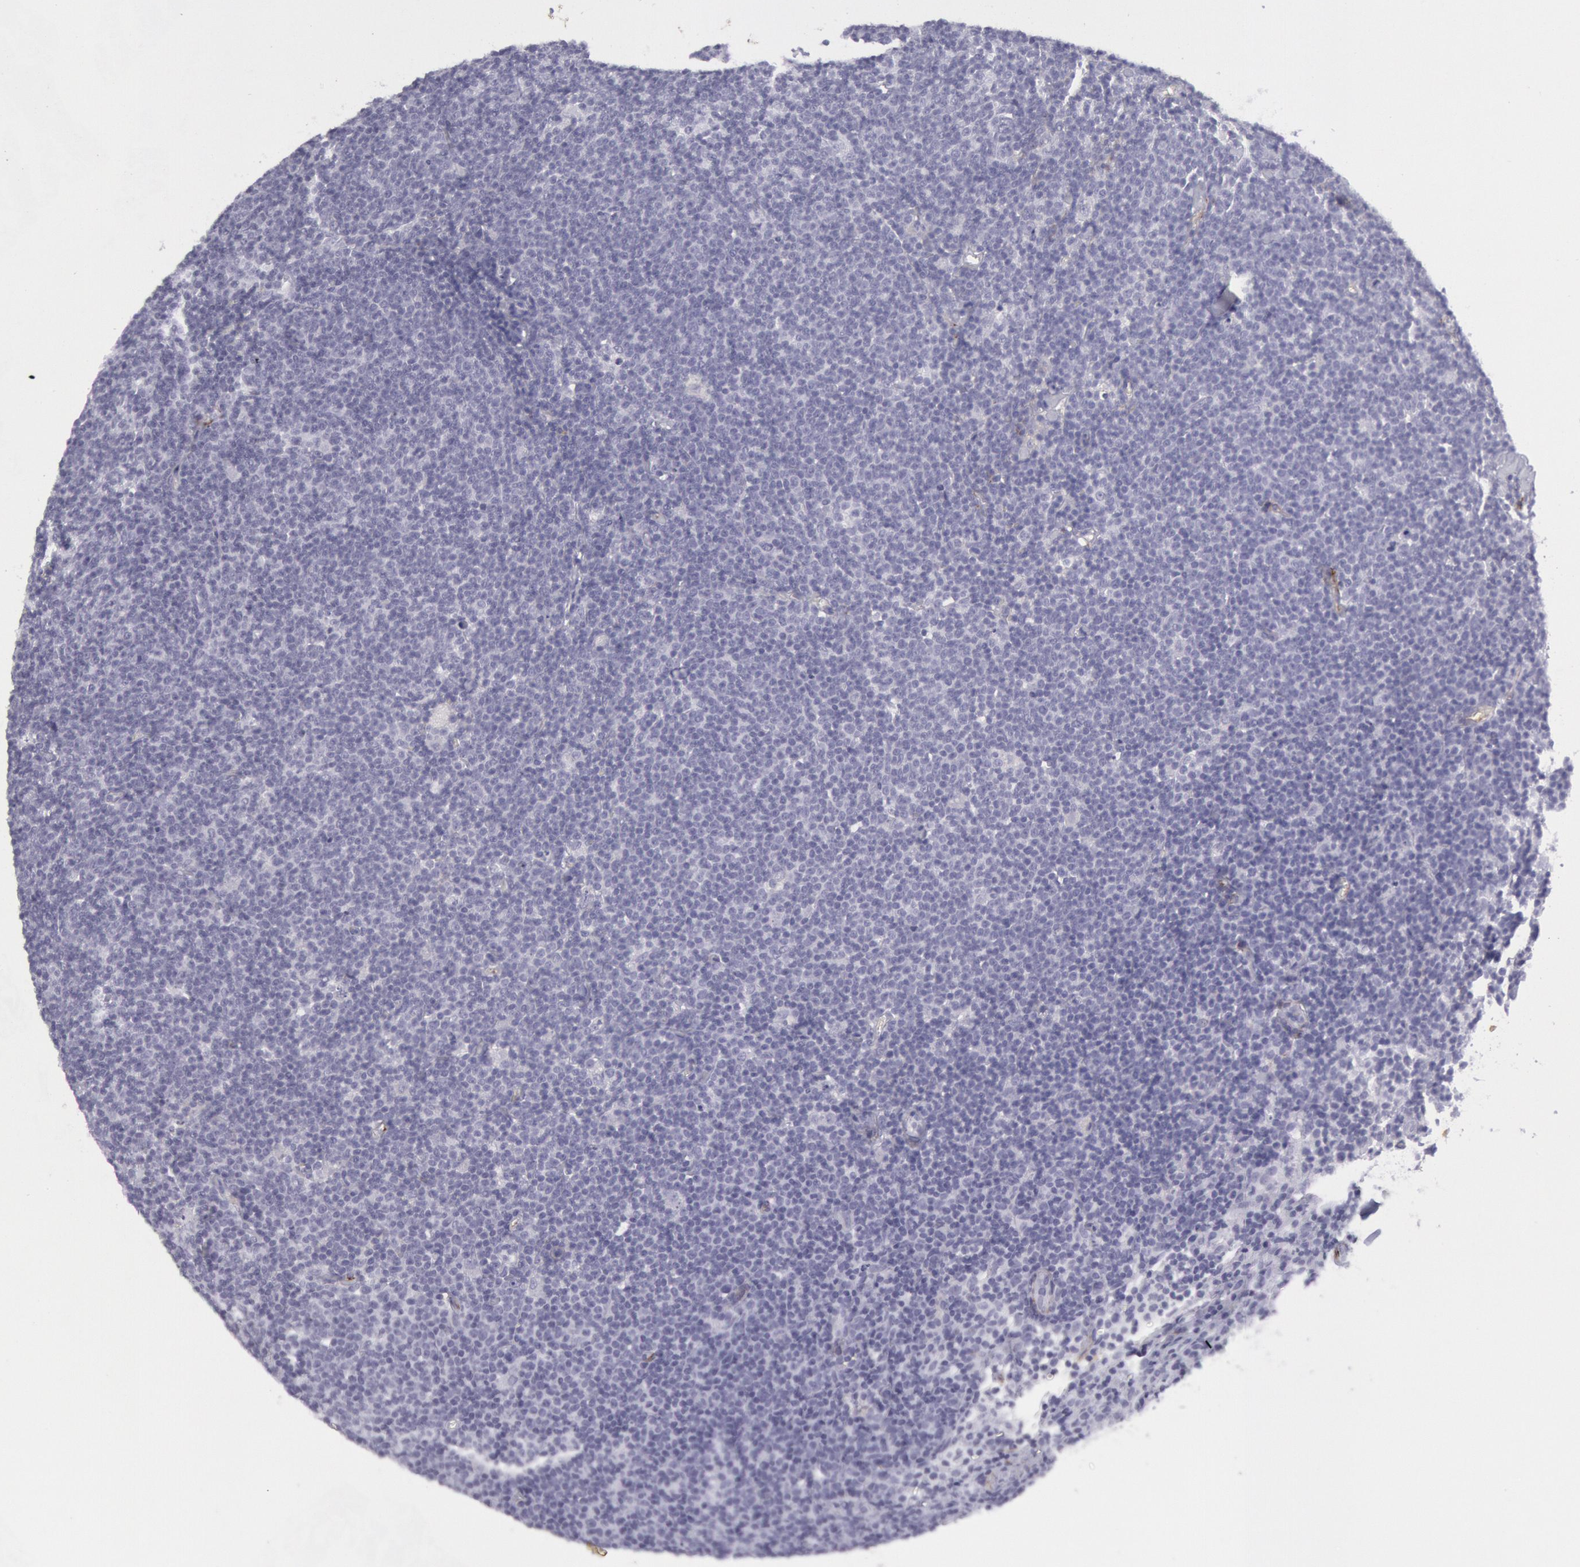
{"staining": {"intensity": "negative", "quantity": "none", "location": "none"}, "tissue": "lymphoma", "cell_type": "Tumor cells", "image_type": "cancer", "snomed": [{"axis": "morphology", "description": "Malignant lymphoma, non-Hodgkin's type, Low grade"}, {"axis": "topography", "description": "Lymph node"}], "caption": "Protein analysis of lymphoma reveals no significant positivity in tumor cells.", "gene": "CDH13", "patient": {"sex": "male", "age": 65}}